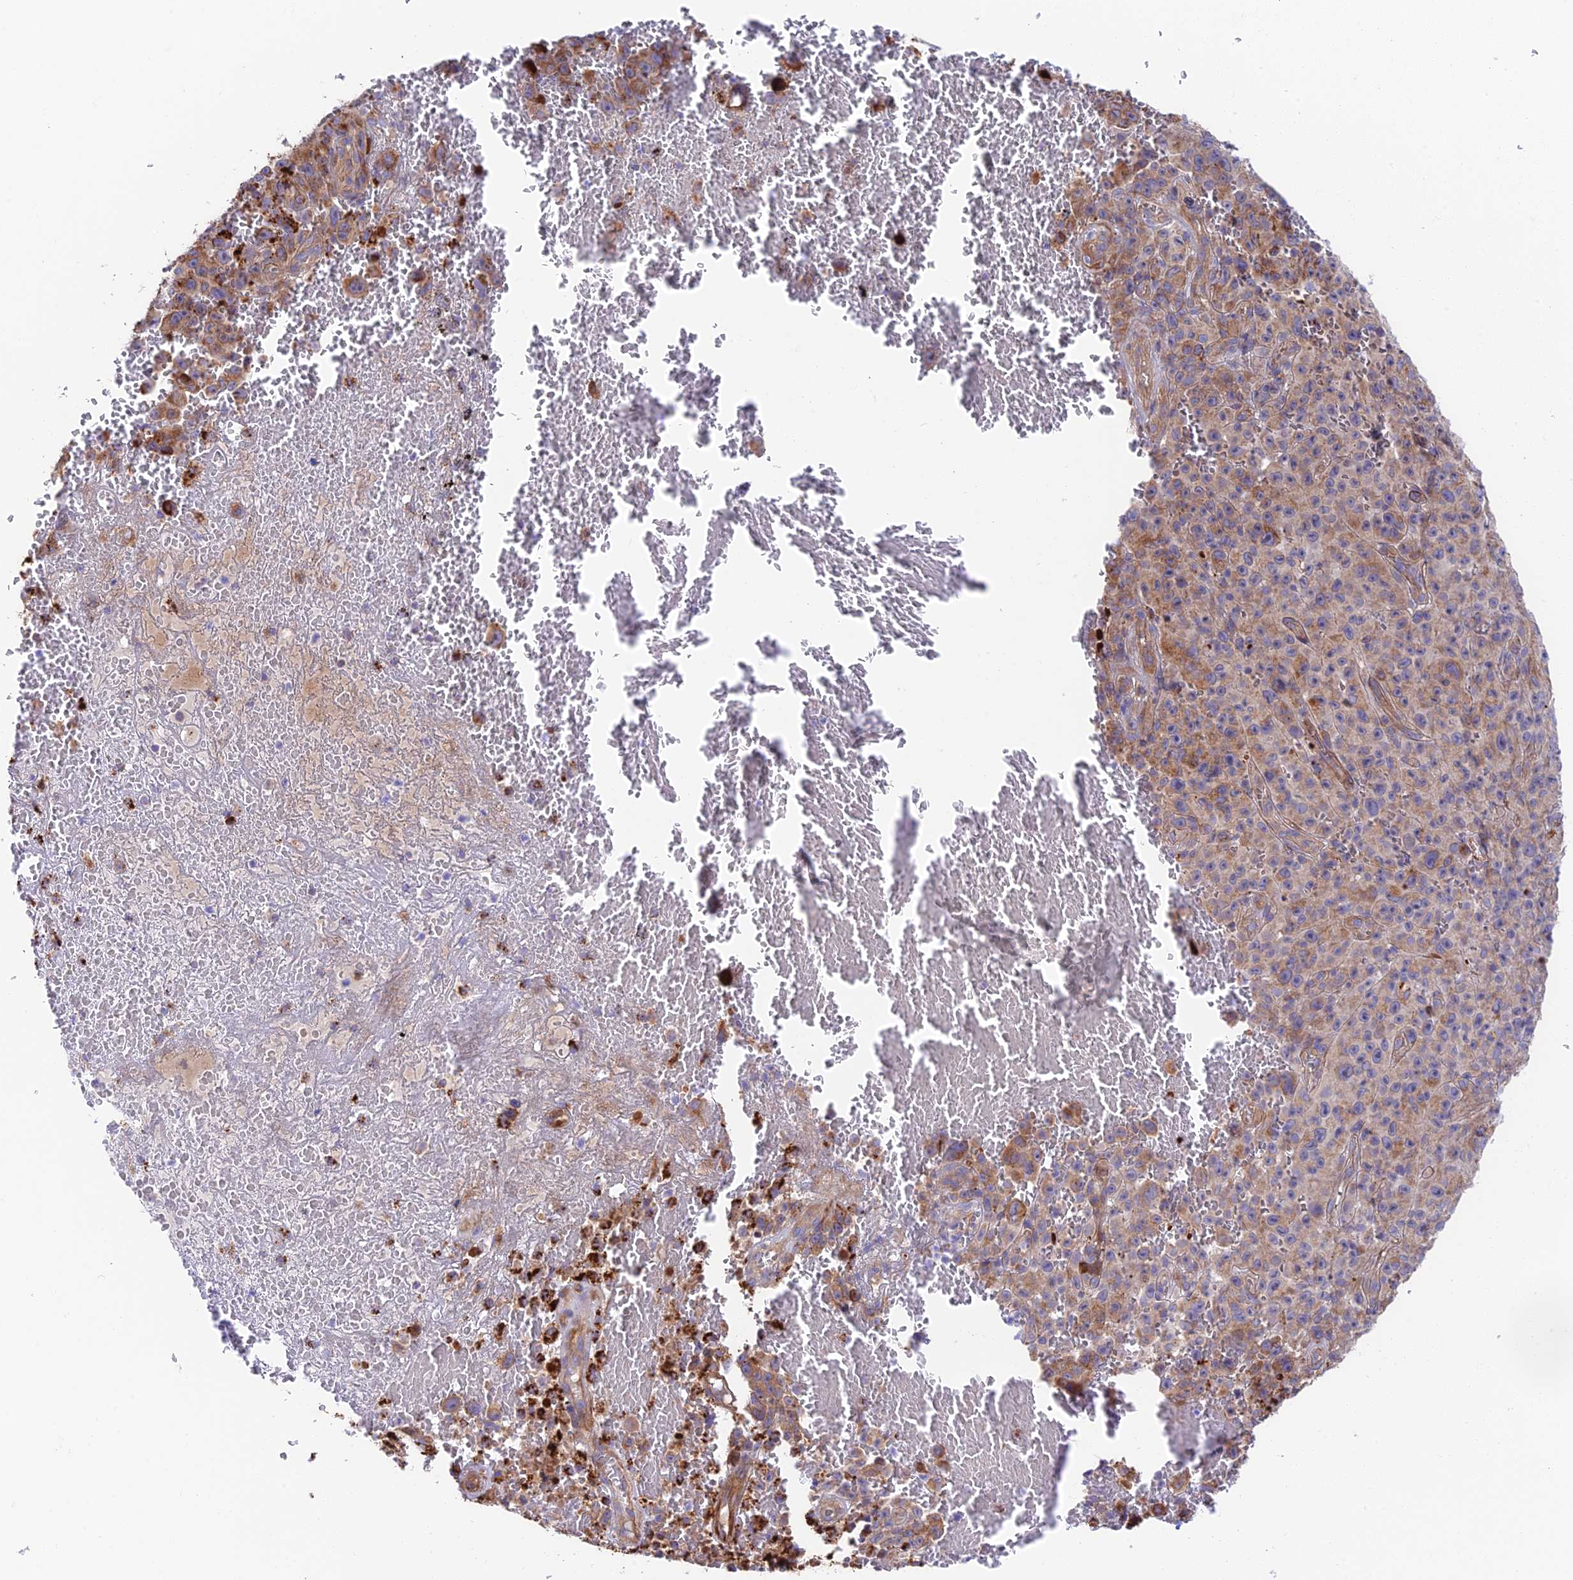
{"staining": {"intensity": "moderate", "quantity": ">75%", "location": "cytoplasmic/membranous"}, "tissue": "melanoma", "cell_type": "Tumor cells", "image_type": "cancer", "snomed": [{"axis": "morphology", "description": "Malignant melanoma, NOS"}, {"axis": "topography", "description": "Skin"}], "caption": "A photomicrograph of melanoma stained for a protein displays moderate cytoplasmic/membranous brown staining in tumor cells. The protein of interest is shown in brown color, while the nuclei are stained blue.", "gene": "VPS13C", "patient": {"sex": "female", "age": 82}}